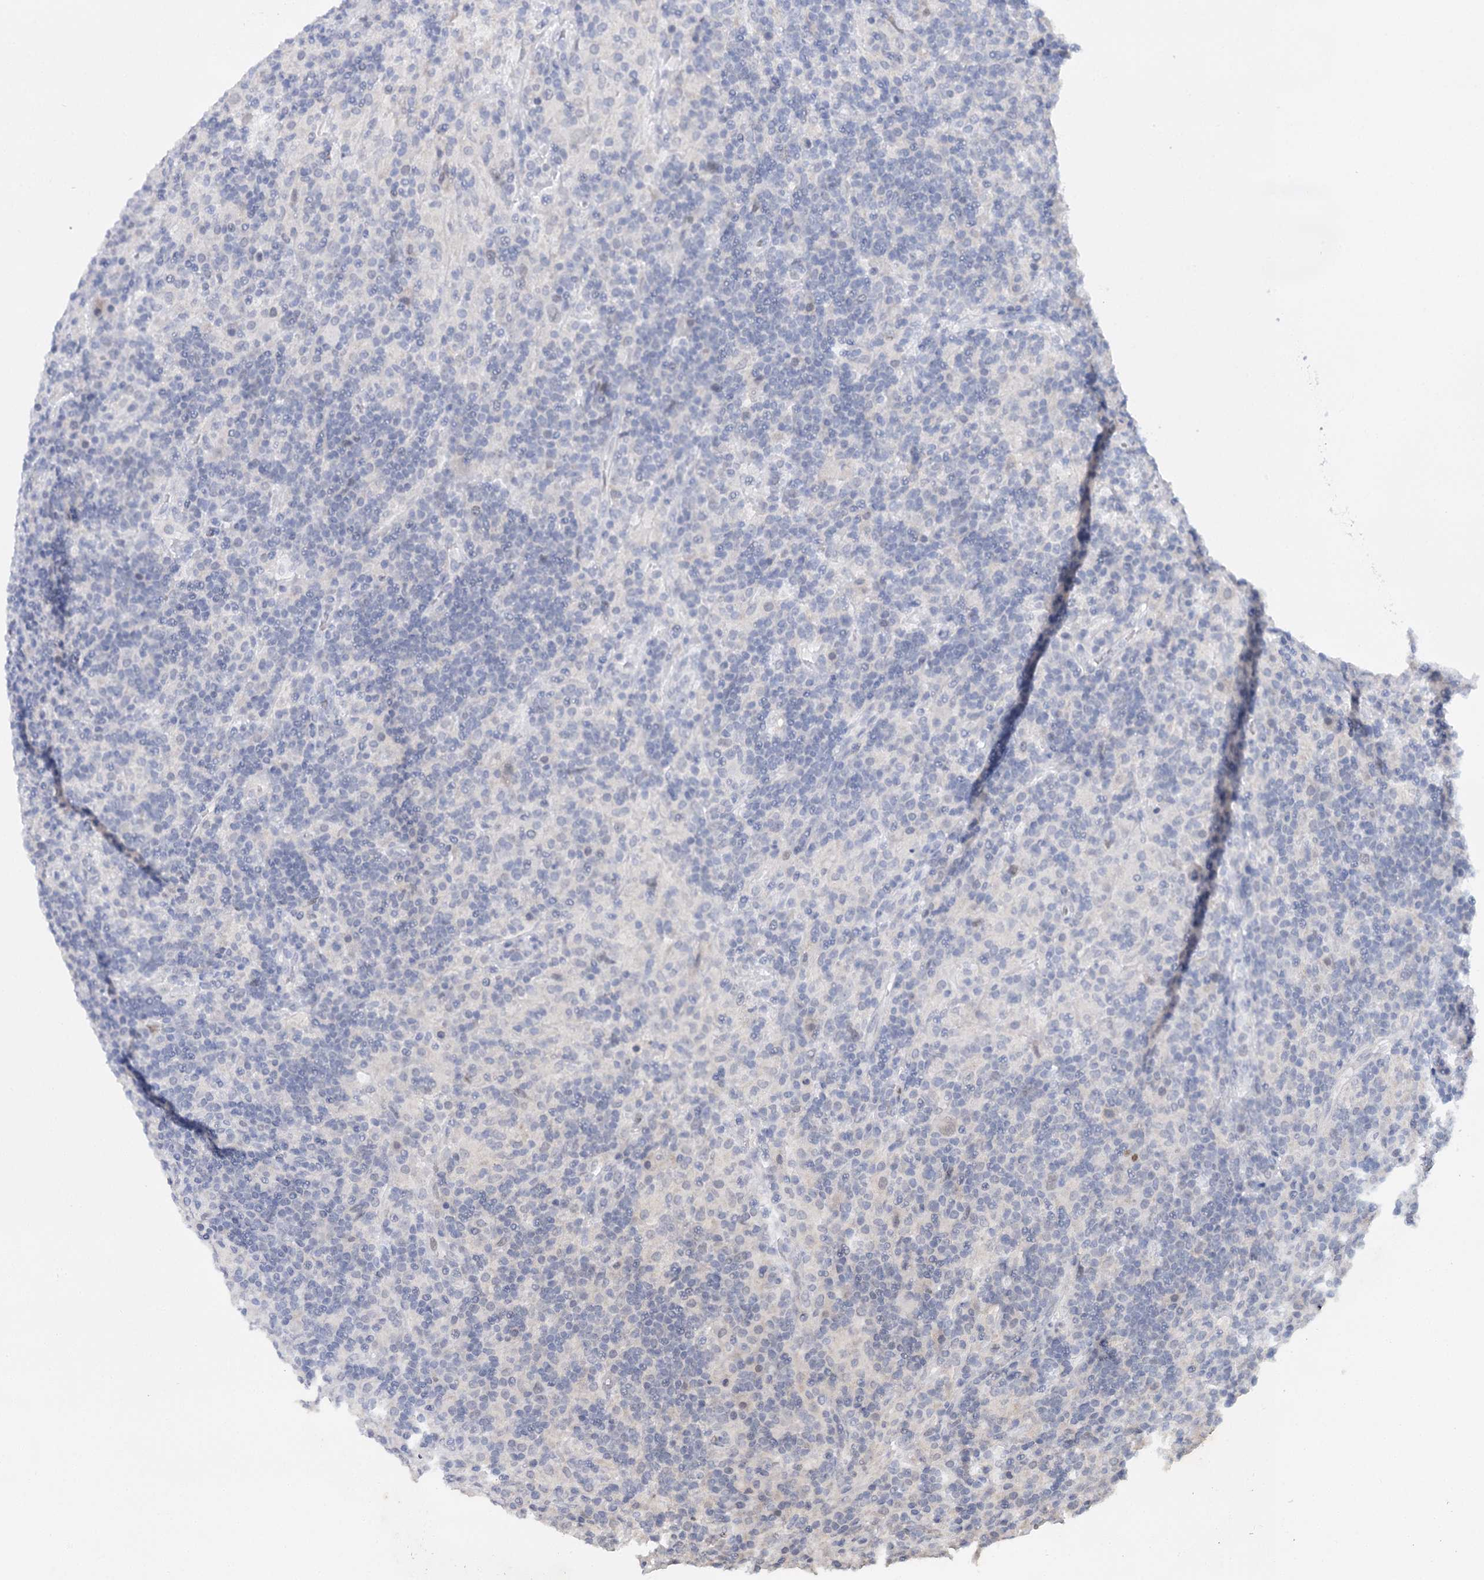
{"staining": {"intensity": "moderate", "quantity": "<25%", "location": "nuclear"}, "tissue": "lymphoma", "cell_type": "Tumor cells", "image_type": "cancer", "snomed": [{"axis": "morphology", "description": "Hodgkin's disease, NOS"}, {"axis": "topography", "description": "Lymph node"}], "caption": "Hodgkin's disease stained for a protein (brown) demonstrates moderate nuclear positive expression in about <25% of tumor cells.", "gene": "TP53", "patient": {"sex": "male", "age": 70}}